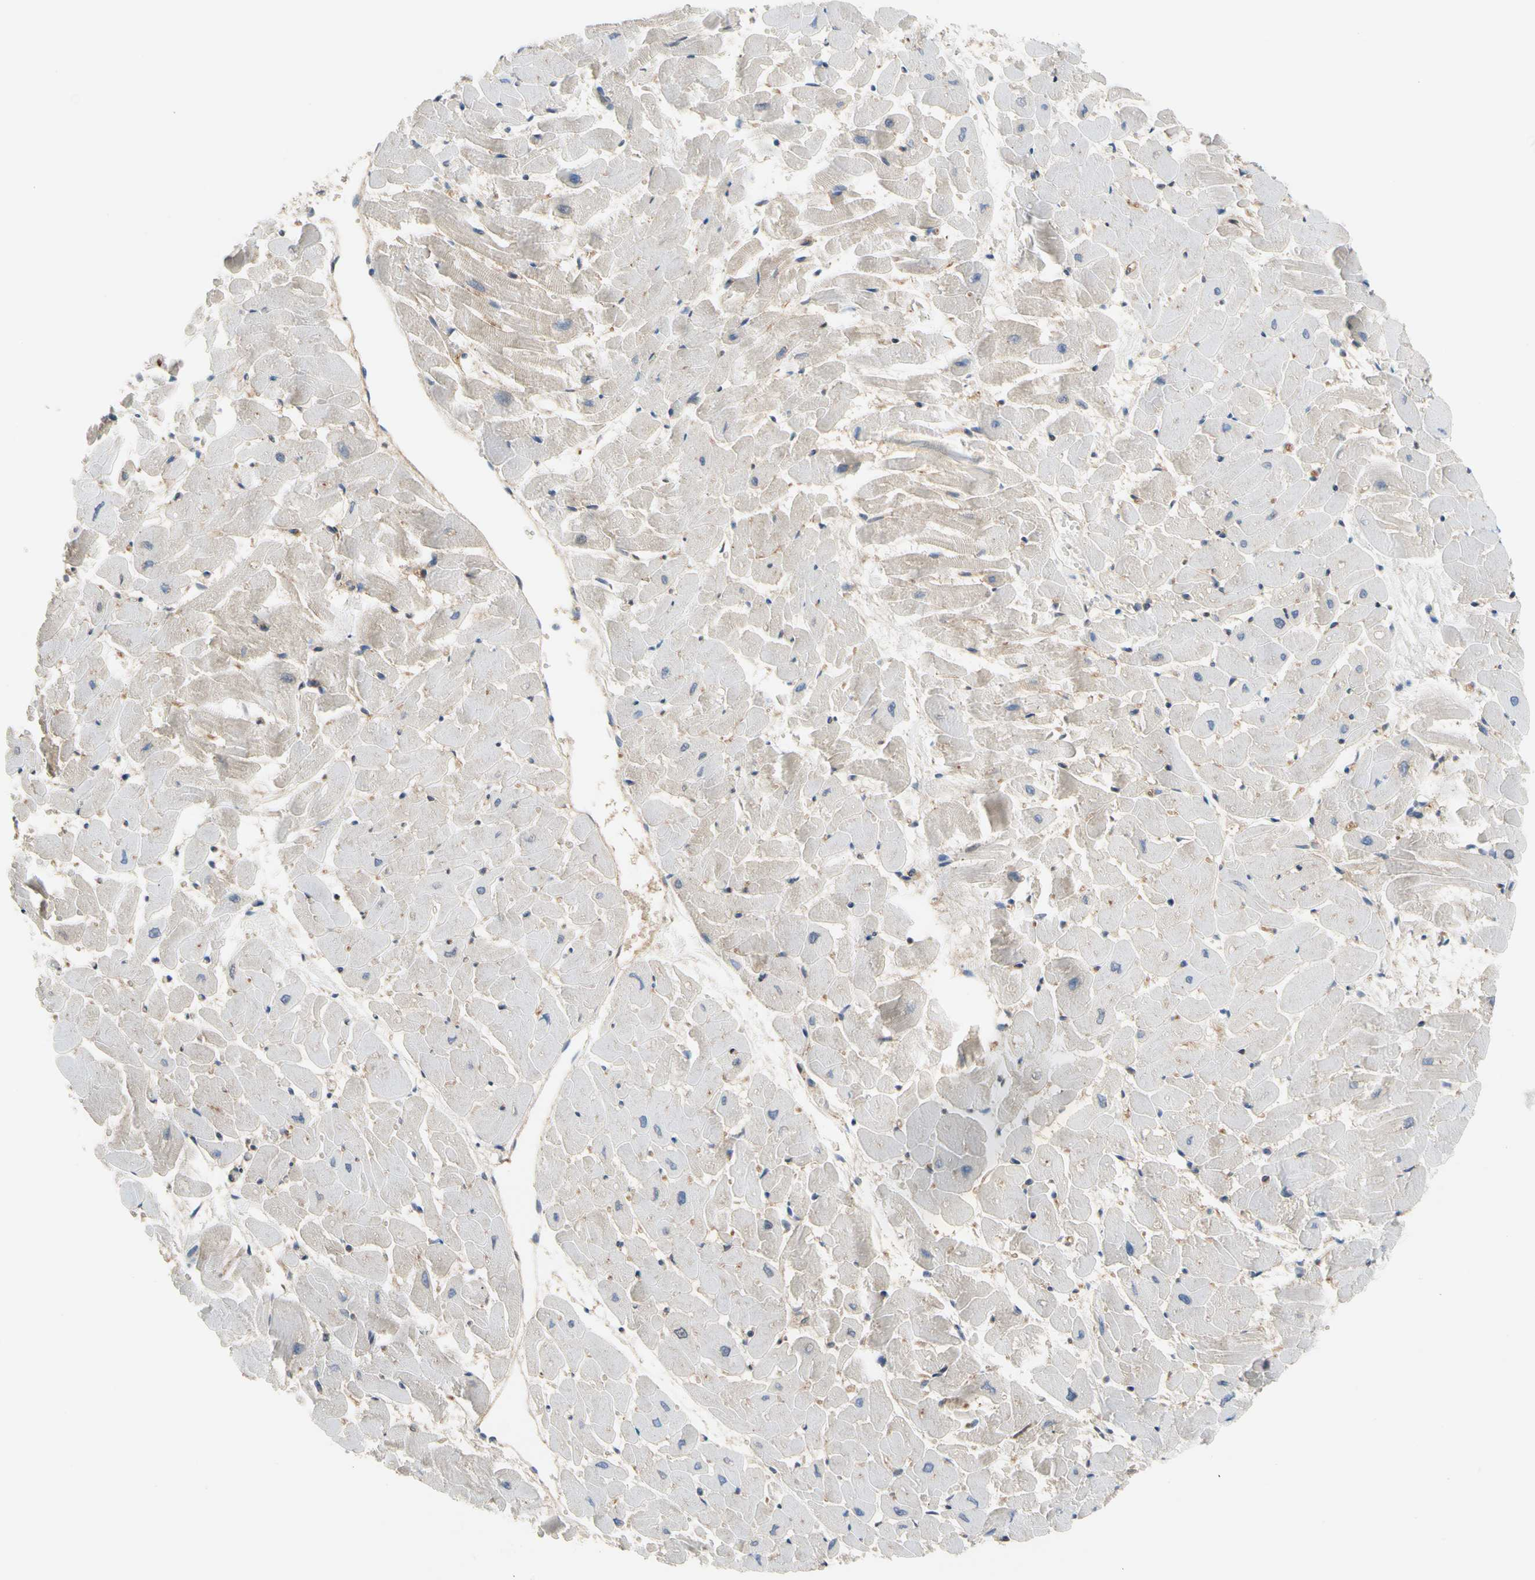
{"staining": {"intensity": "negative", "quantity": "none", "location": "none"}, "tissue": "heart muscle", "cell_type": "Cardiomyocytes", "image_type": "normal", "snomed": [{"axis": "morphology", "description": "Normal tissue, NOS"}, {"axis": "topography", "description": "Heart"}], "caption": "An immunohistochemistry micrograph of unremarkable heart muscle is shown. There is no staining in cardiomyocytes of heart muscle.", "gene": "GPHN", "patient": {"sex": "female", "age": 19}}